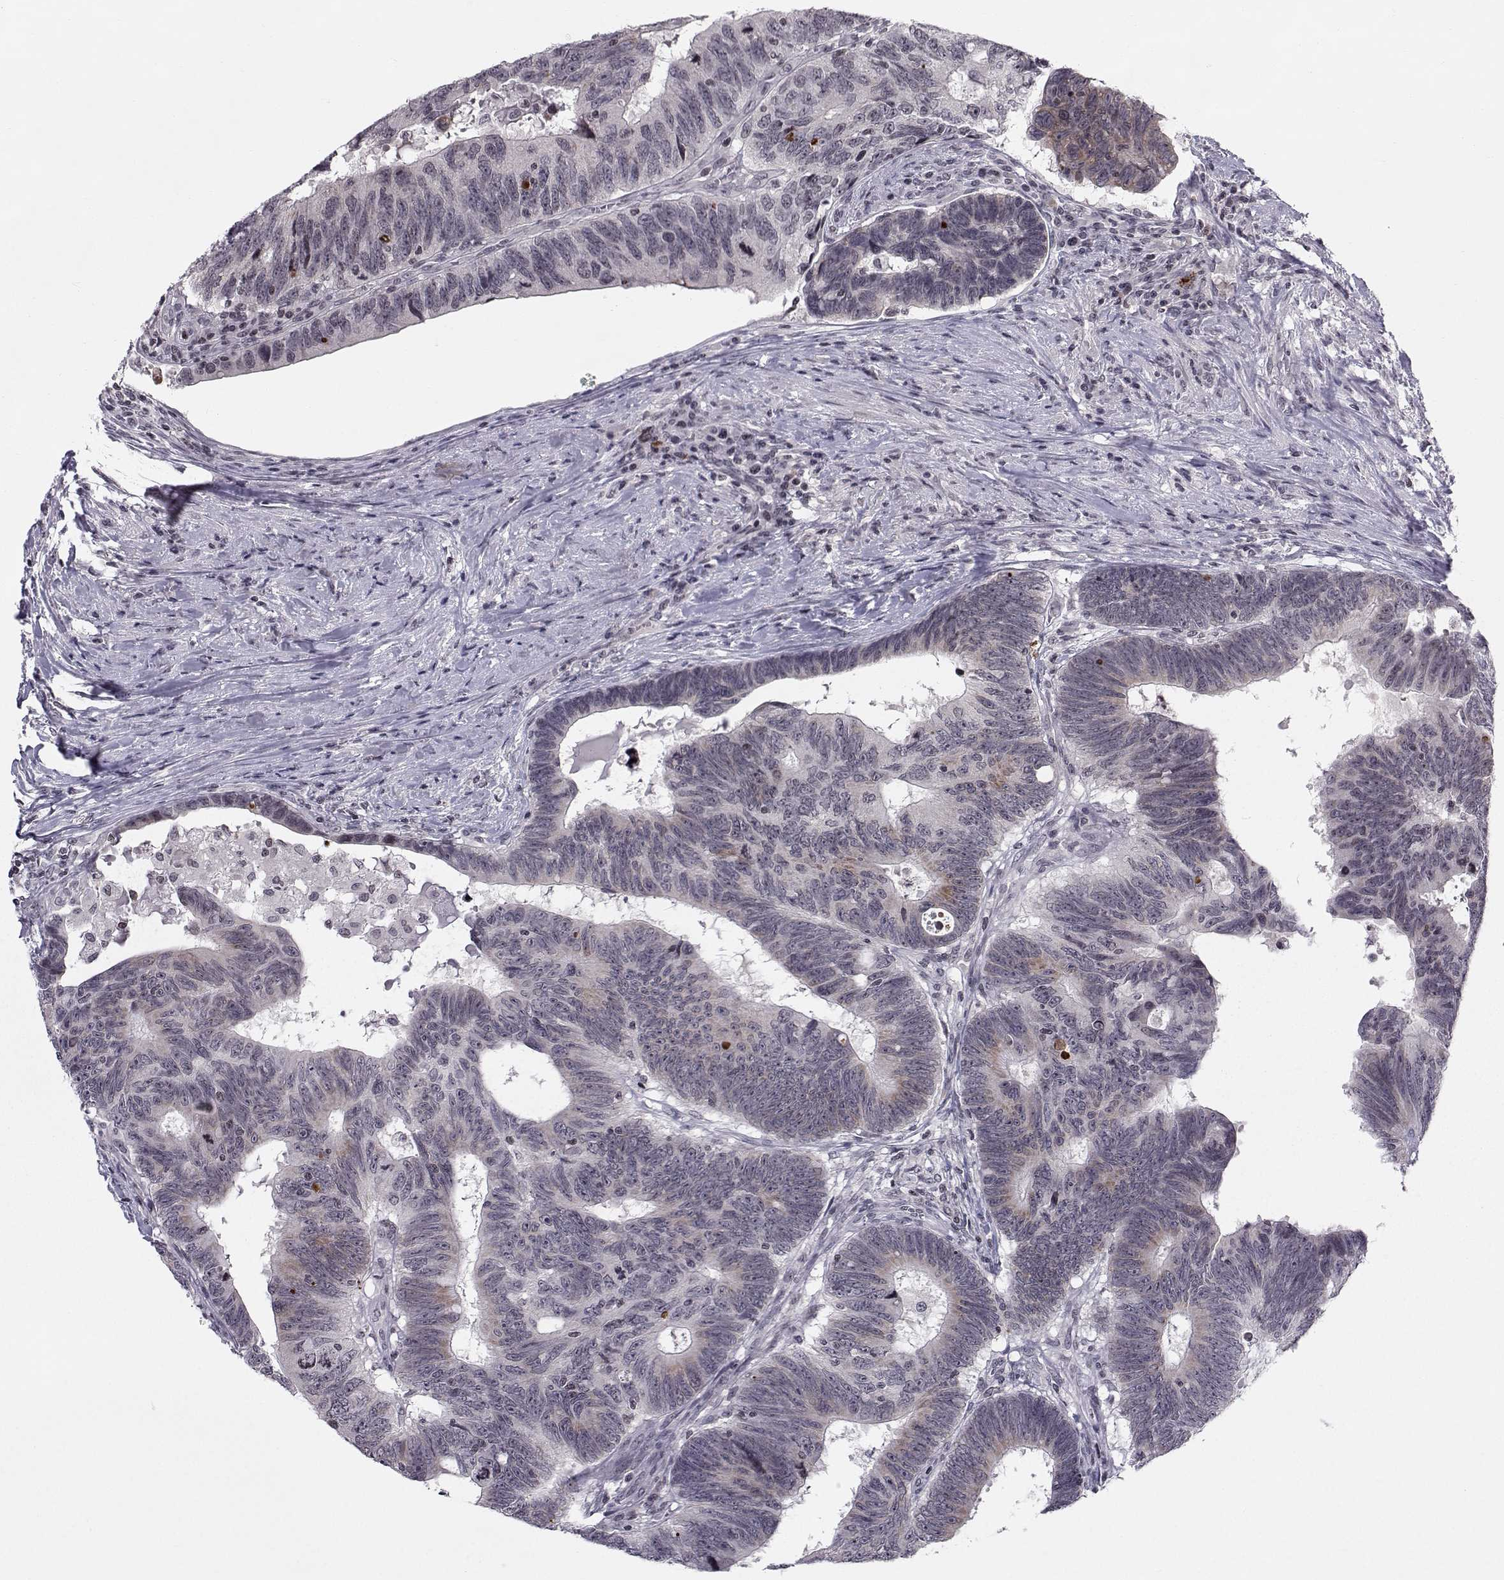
{"staining": {"intensity": "weak", "quantity": "<25%", "location": "cytoplasmic/membranous"}, "tissue": "colorectal cancer", "cell_type": "Tumor cells", "image_type": "cancer", "snomed": [{"axis": "morphology", "description": "Adenocarcinoma, NOS"}, {"axis": "topography", "description": "Colon"}], "caption": "Tumor cells are negative for protein expression in human colorectal cancer. (DAB (3,3'-diaminobenzidine) immunohistochemistry (IHC), high magnification).", "gene": "MARCHF4", "patient": {"sex": "female", "age": 77}}